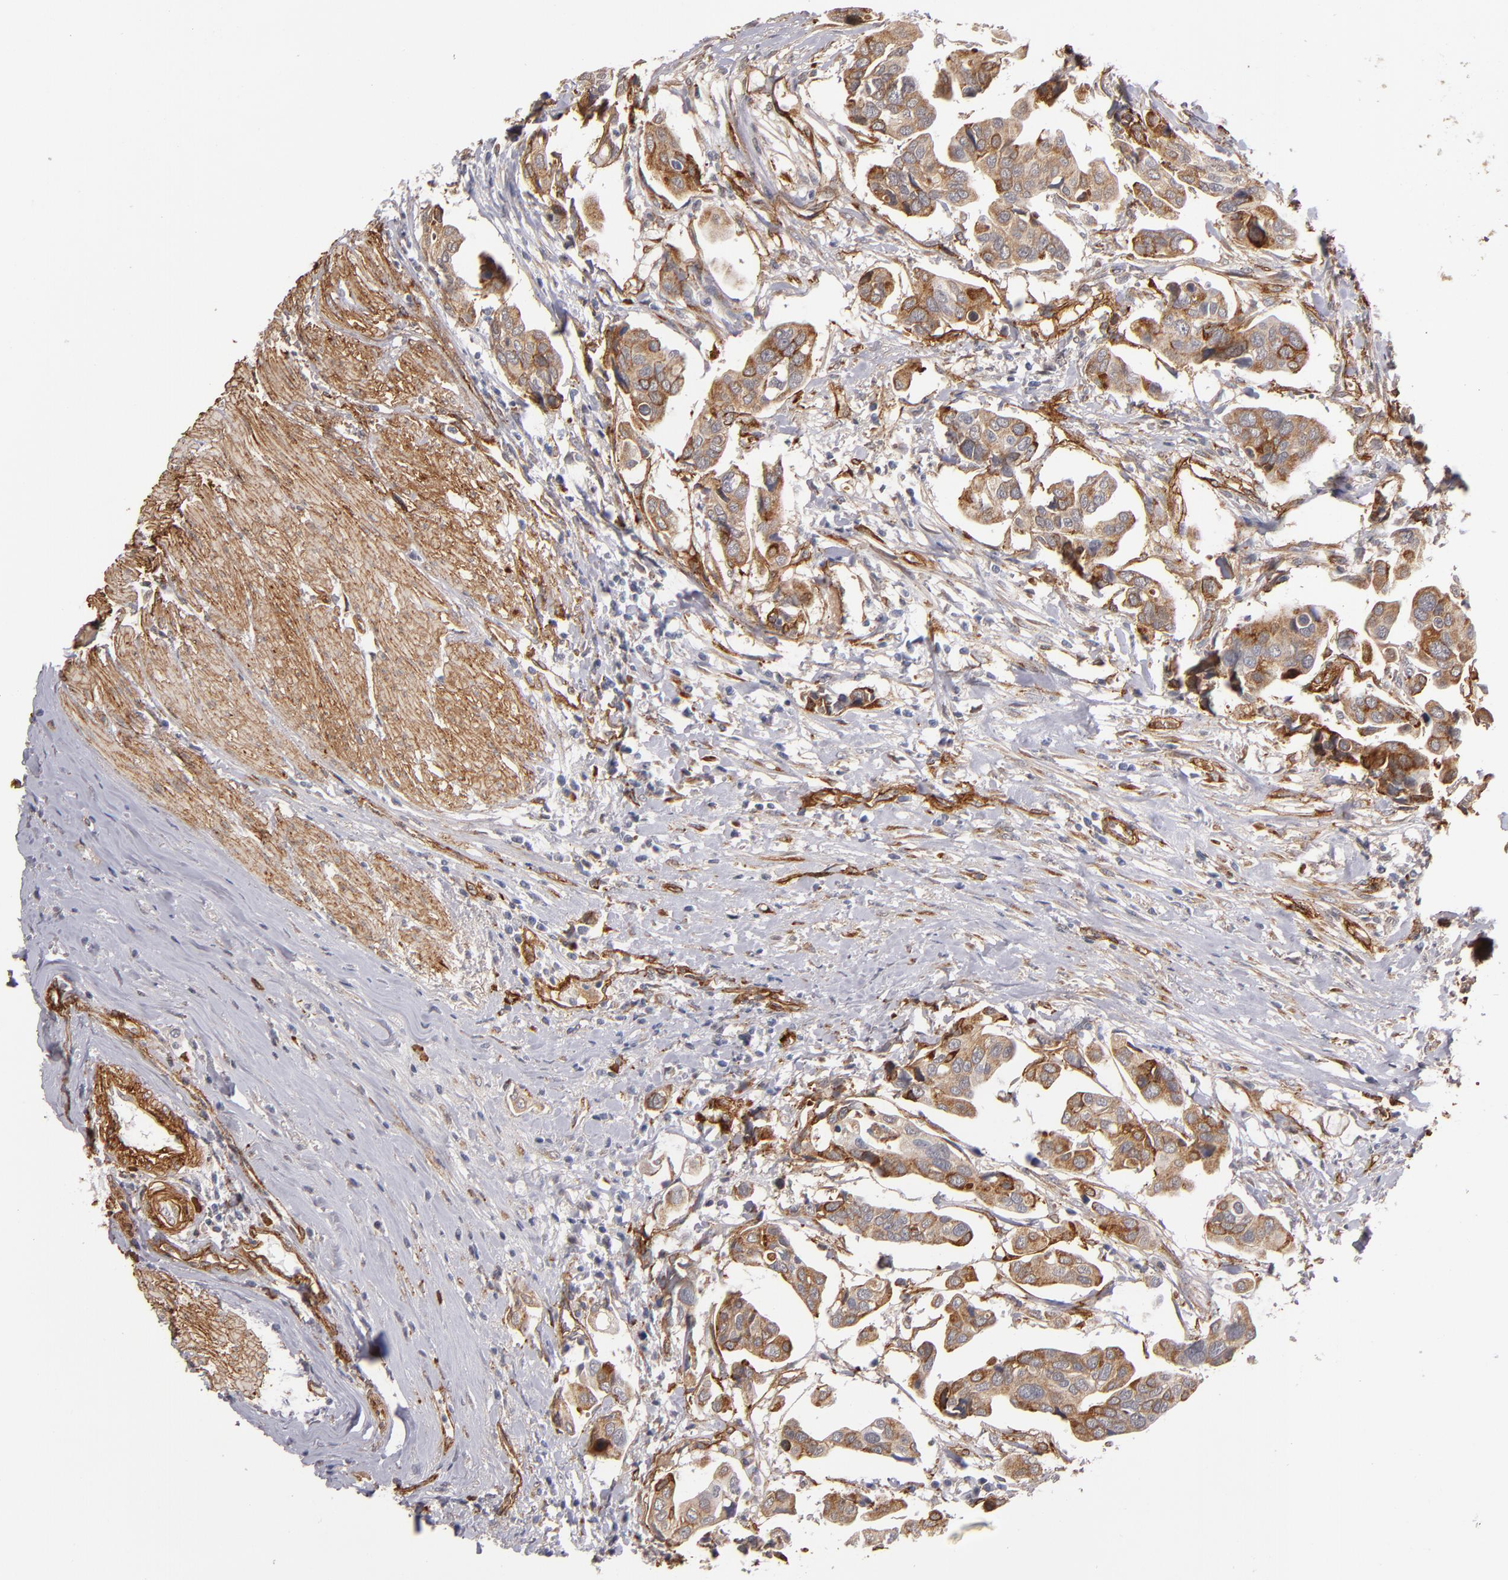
{"staining": {"intensity": "moderate", "quantity": ">75%", "location": "cytoplasmic/membranous"}, "tissue": "urothelial cancer", "cell_type": "Tumor cells", "image_type": "cancer", "snomed": [{"axis": "morphology", "description": "Adenocarcinoma, NOS"}, {"axis": "topography", "description": "Urinary bladder"}], "caption": "Urothelial cancer stained with IHC exhibits moderate cytoplasmic/membranous staining in approximately >75% of tumor cells. Using DAB (3,3'-diaminobenzidine) (brown) and hematoxylin (blue) stains, captured at high magnification using brightfield microscopy.", "gene": "LAMC1", "patient": {"sex": "male", "age": 61}}